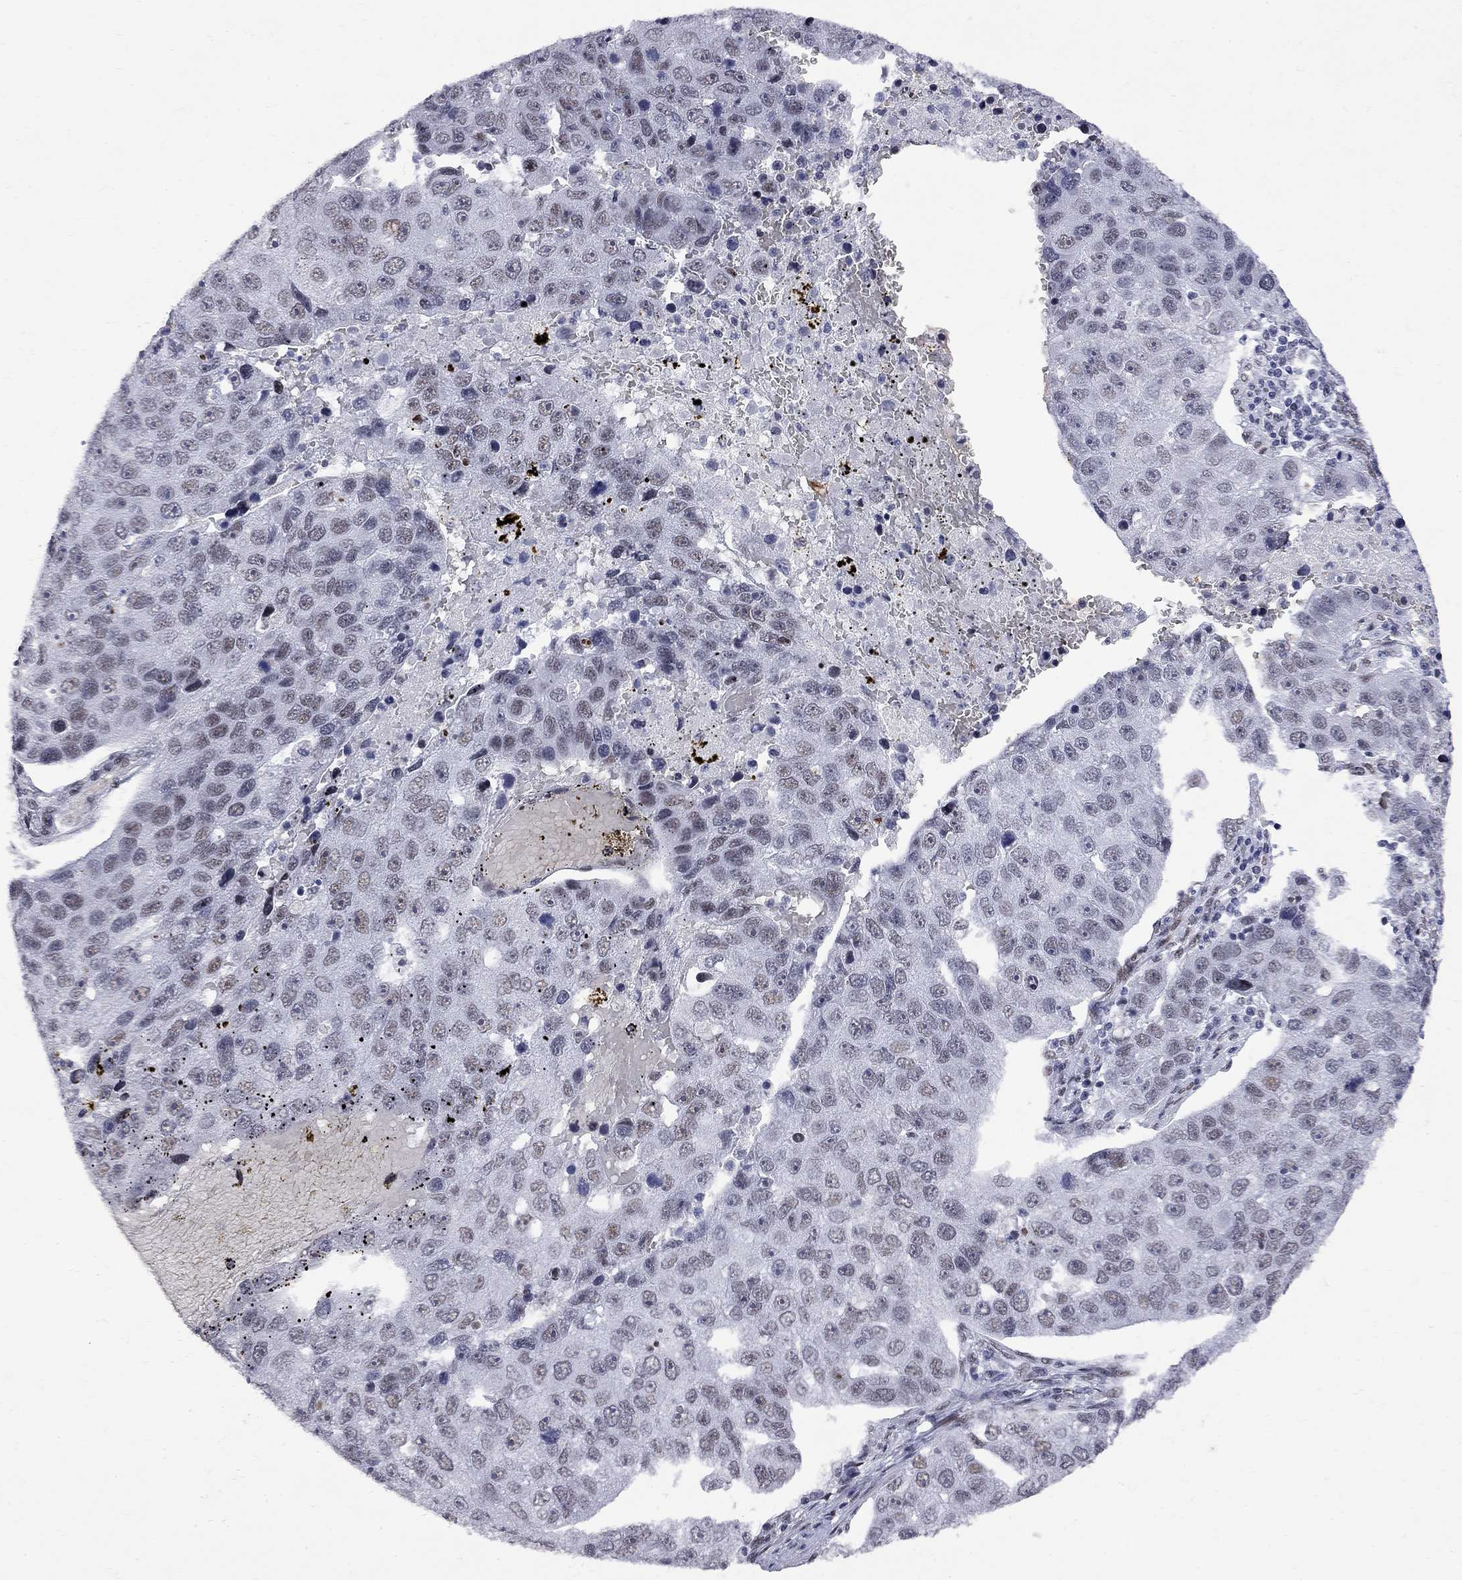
{"staining": {"intensity": "weak", "quantity": "<25%", "location": "nuclear"}, "tissue": "pancreatic cancer", "cell_type": "Tumor cells", "image_type": "cancer", "snomed": [{"axis": "morphology", "description": "Adenocarcinoma, NOS"}, {"axis": "topography", "description": "Pancreas"}], "caption": "An IHC histopathology image of pancreatic adenocarcinoma is shown. There is no staining in tumor cells of pancreatic adenocarcinoma.", "gene": "ZBTB47", "patient": {"sex": "female", "age": 61}}